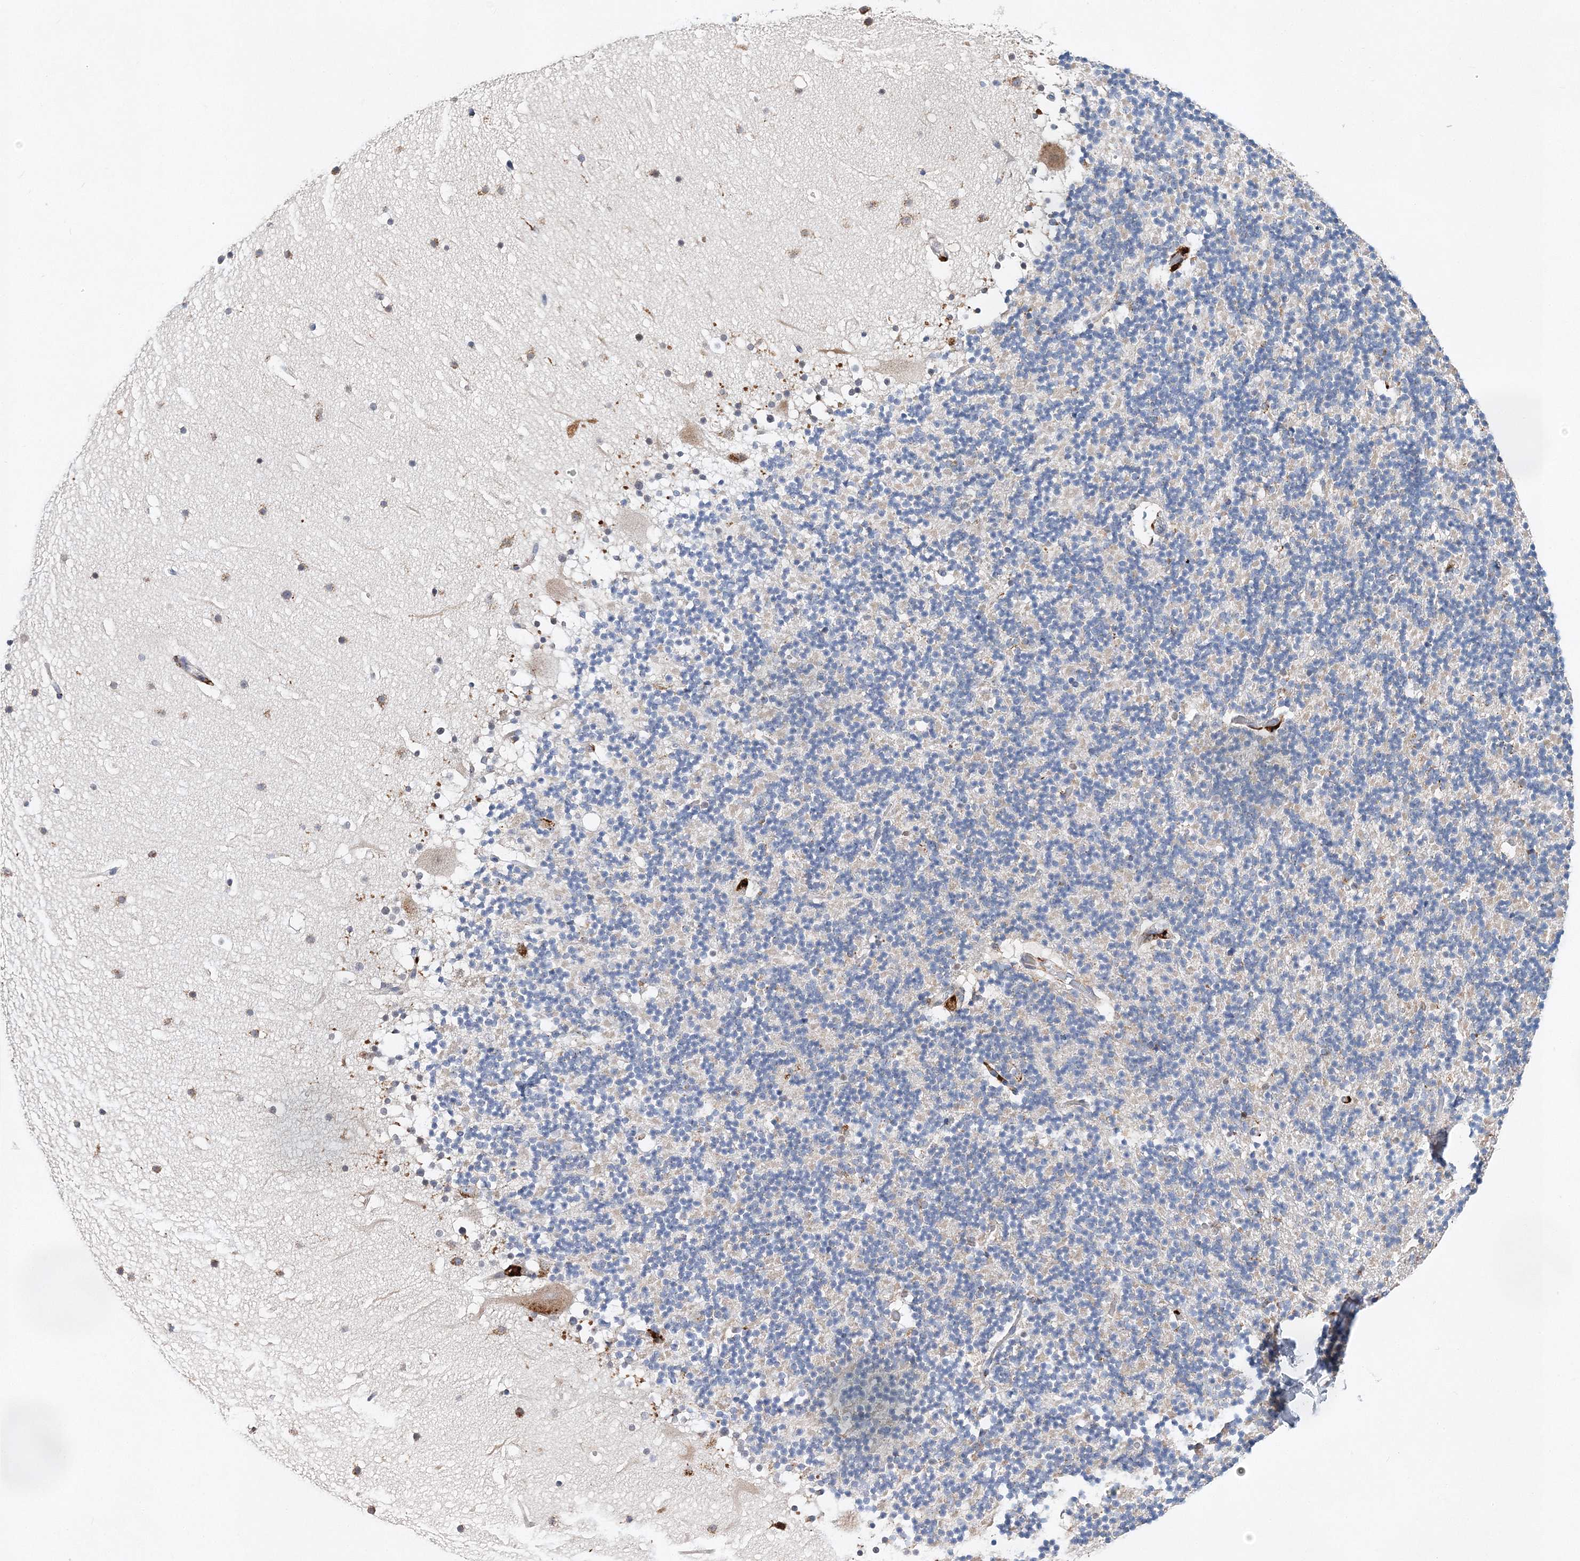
{"staining": {"intensity": "weak", "quantity": "<25%", "location": "cytoplasmic/membranous"}, "tissue": "cerebellum", "cell_type": "Cells in granular layer", "image_type": "normal", "snomed": [{"axis": "morphology", "description": "Normal tissue, NOS"}, {"axis": "topography", "description": "Cerebellum"}], "caption": "IHC photomicrograph of unremarkable human cerebellum stained for a protein (brown), which displays no staining in cells in granular layer. (Brightfield microscopy of DAB immunohistochemistry at high magnification).", "gene": "C3orf38", "patient": {"sex": "male", "age": 57}}